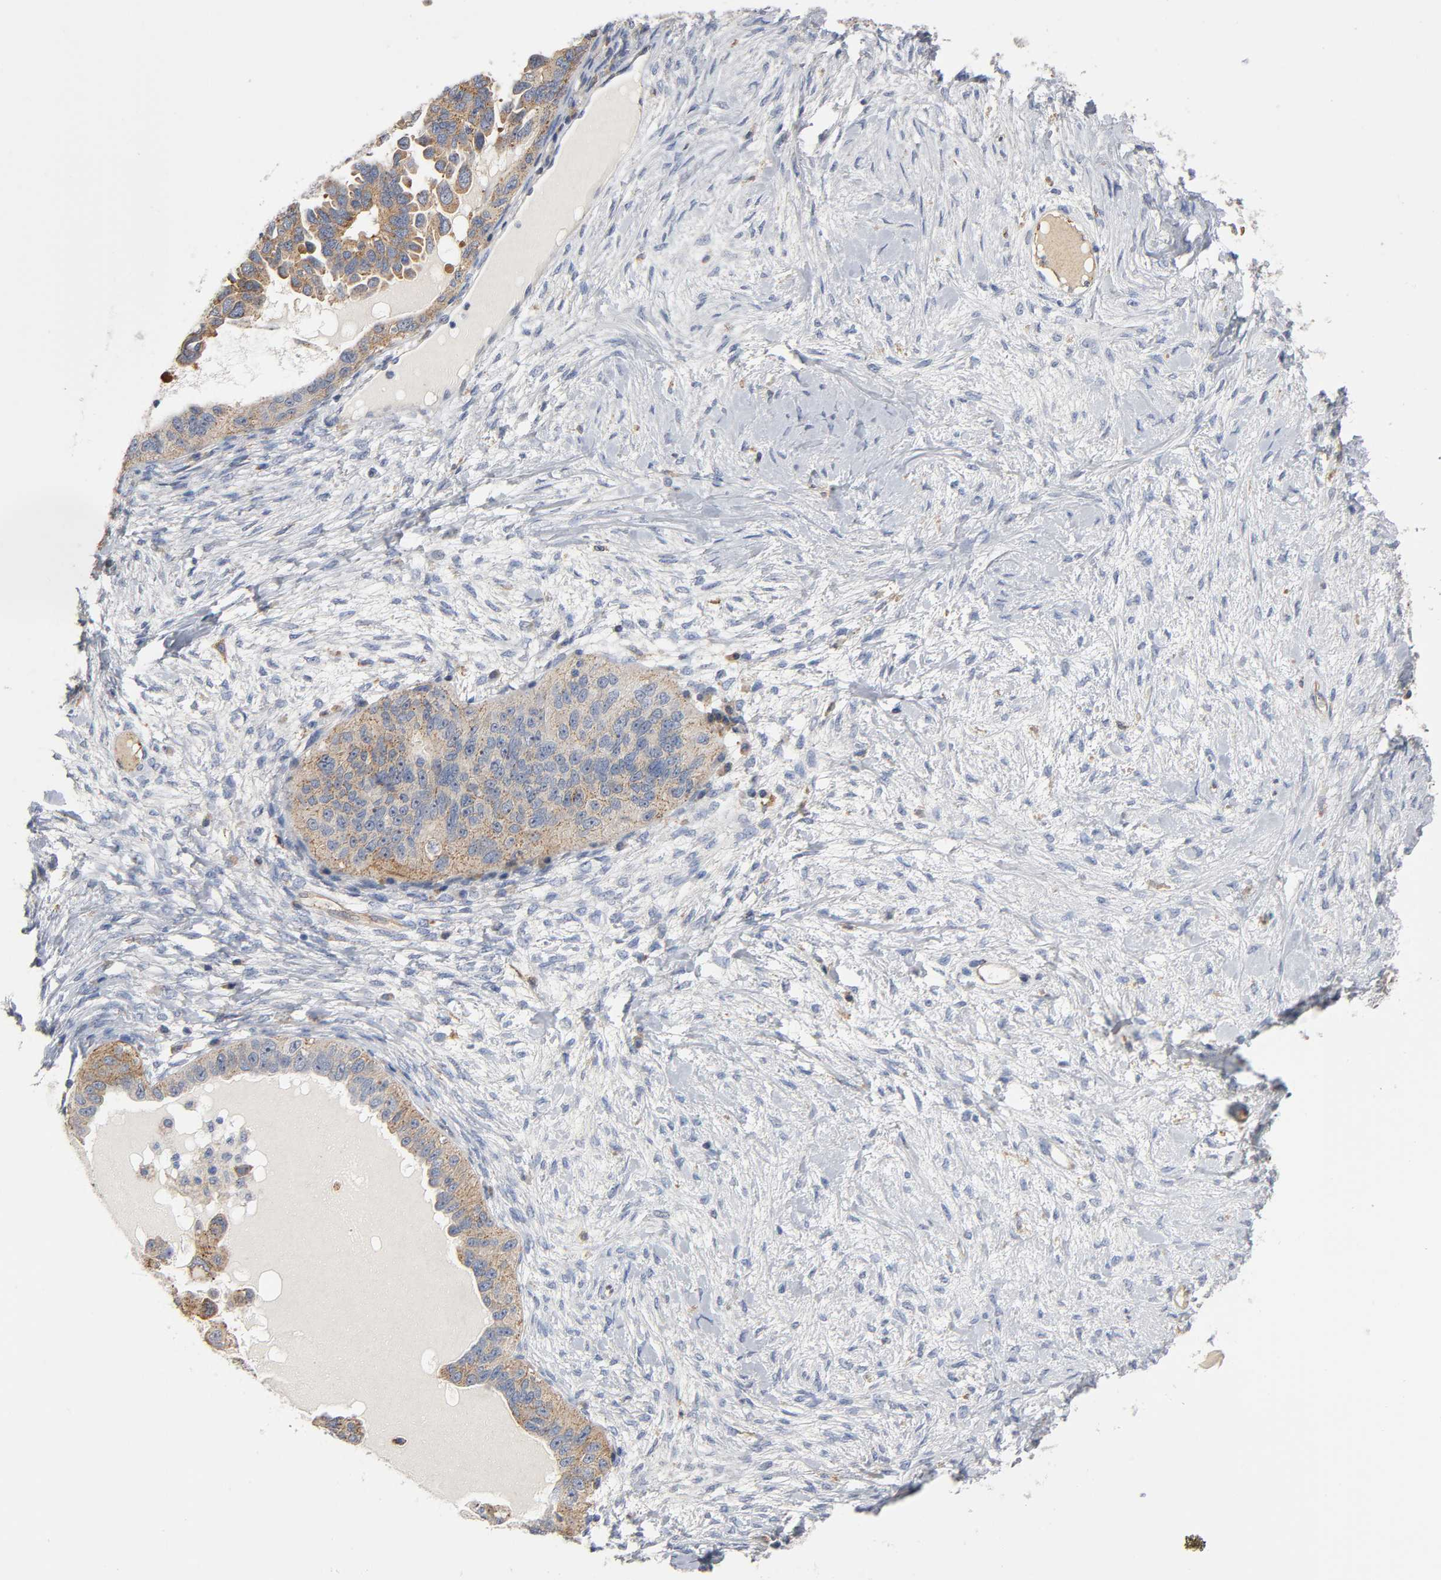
{"staining": {"intensity": "weak", "quantity": ">75%", "location": "cytoplasmic/membranous"}, "tissue": "ovarian cancer", "cell_type": "Tumor cells", "image_type": "cancer", "snomed": [{"axis": "morphology", "description": "Cystadenocarcinoma, serous, NOS"}, {"axis": "topography", "description": "Ovary"}], "caption": "Tumor cells reveal low levels of weak cytoplasmic/membranous positivity in approximately >75% of cells in human serous cystadenocarcinoma (ovarian).", "gene": "CD2AP", "patient": {"sex": "female", "age": 82}}